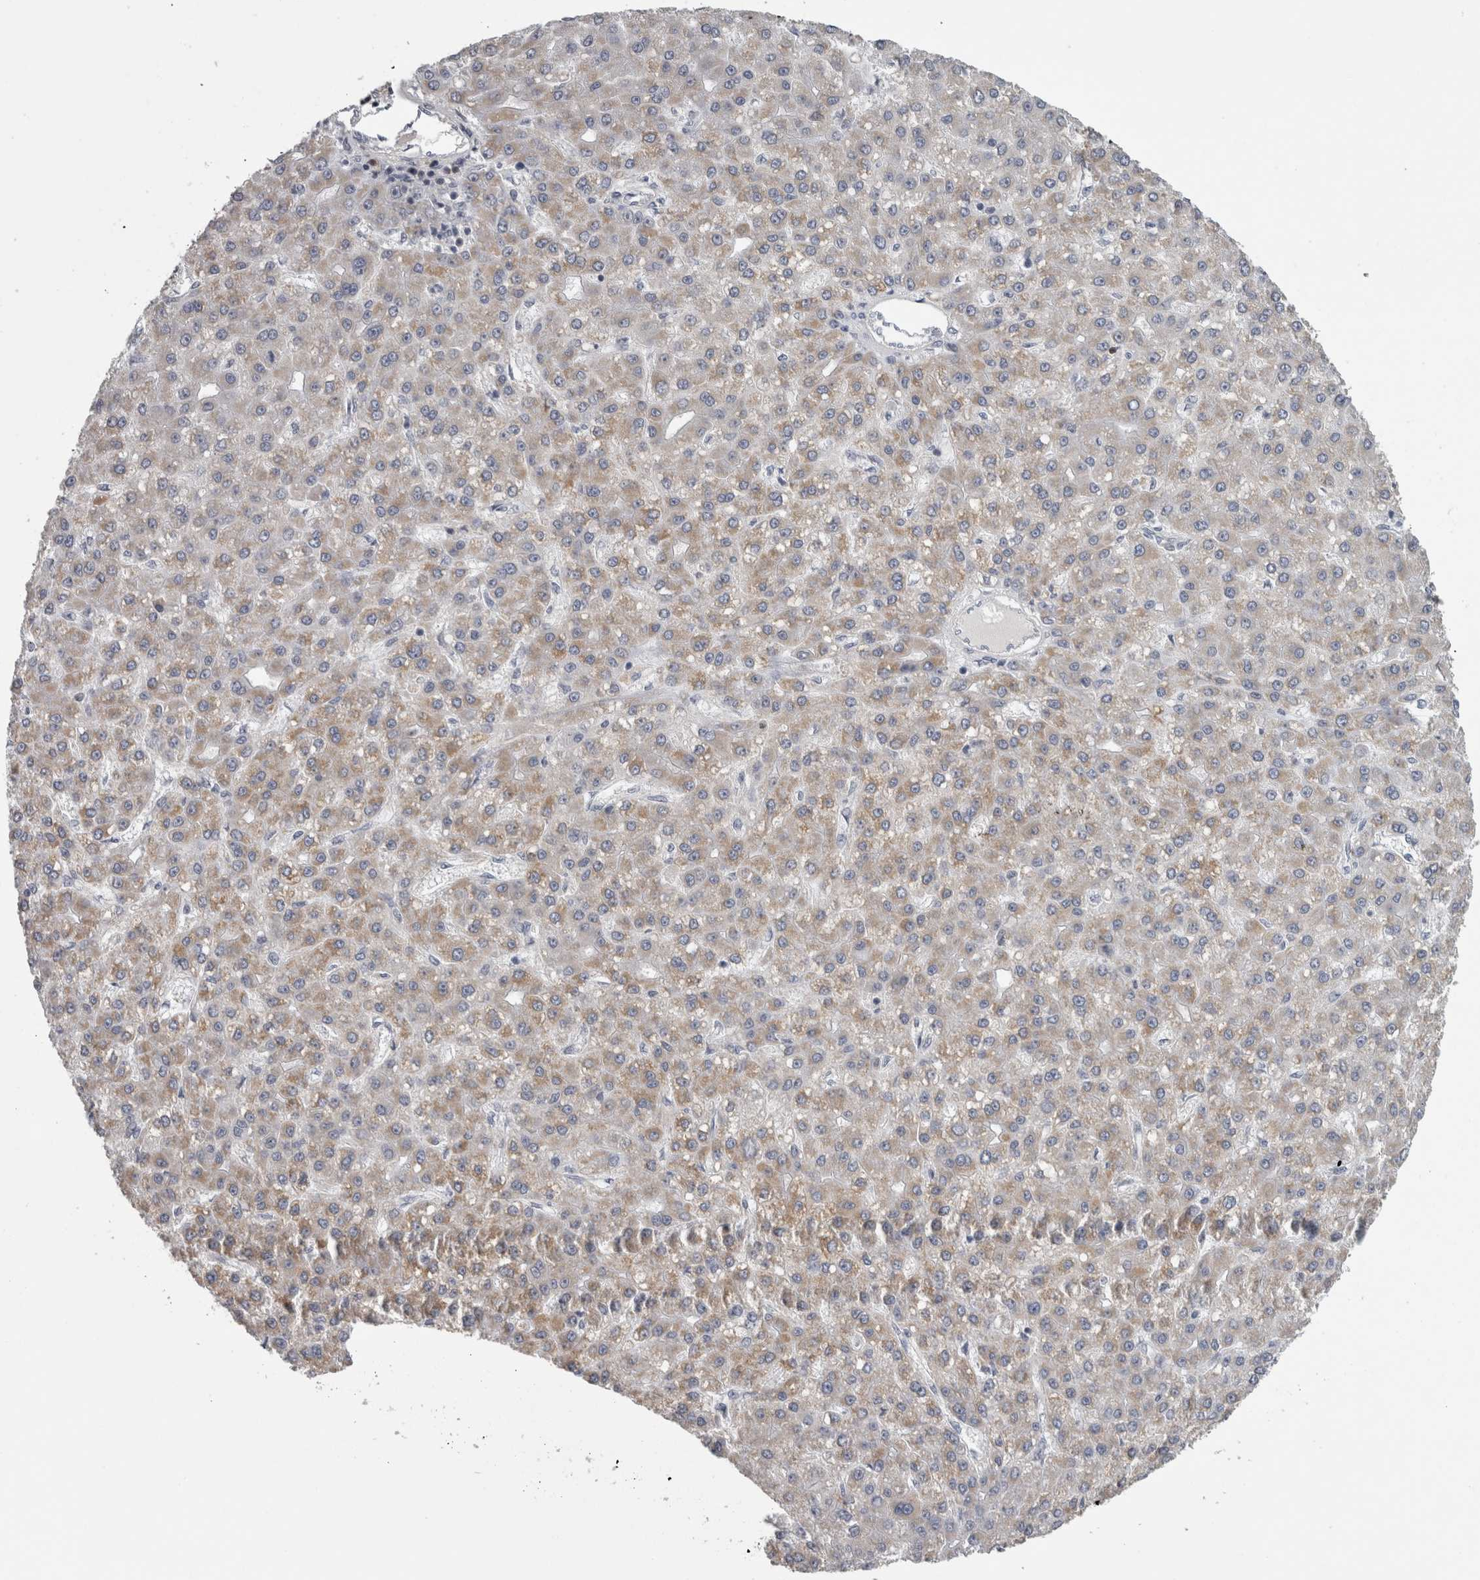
{"staining": {"intensity": "weak", "quantity": "25%-75%", "location": "cytoplasmic/membranous"}, "tissue": "liver cancer", "cell_type": "Tumor cells", "image_type": "cancer", "snomed": [{"axis": "morphology", "description": "Carcinoma, Hepatocellular, NOS"}, {"axis": "topography", "description": "Liver"}], "caption": "A brown stain highlights weak cytoplasmic/membranous staining of a protein in liver hepatocellular carcinoma tumor cells.", "gene": "TCAP", "patient": {"sex": "male", "age": 67}}